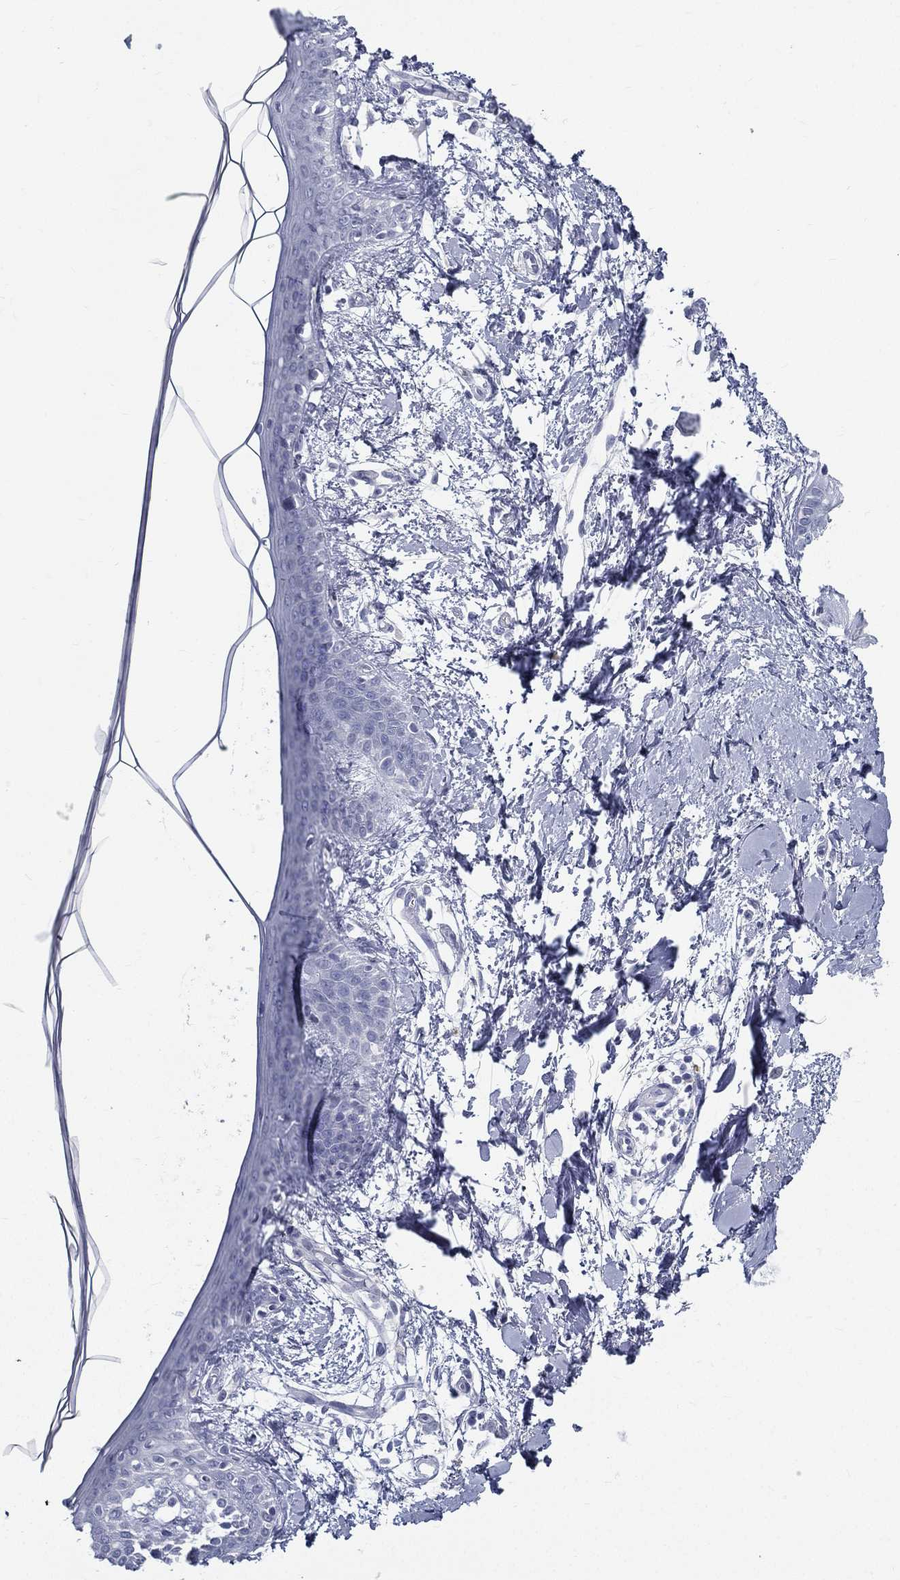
{"staining": {"intensity": "negative", "quantity": "none", "location": "none"}, "tissue": "skin", "cell_type": "Fibroblasts", "image_type": "normal", "snomed": [{"axis": "morphology", "description": "Normal tissue, NOS"}, {"axis": "topography", "description": "Skin"}], "caption": "This image is of unremarkable skin stained with immunohistochemistry (IHC) to label a protein in brown with the nuclei are counter-stained blue. There is no expression in fibroblasts. The staining is performed using DAB brown chromogen with nuclei counter-stained in using hematoxylin.", "gene": "DEFB121", "patient": {"sex": "female", "age": 34}}